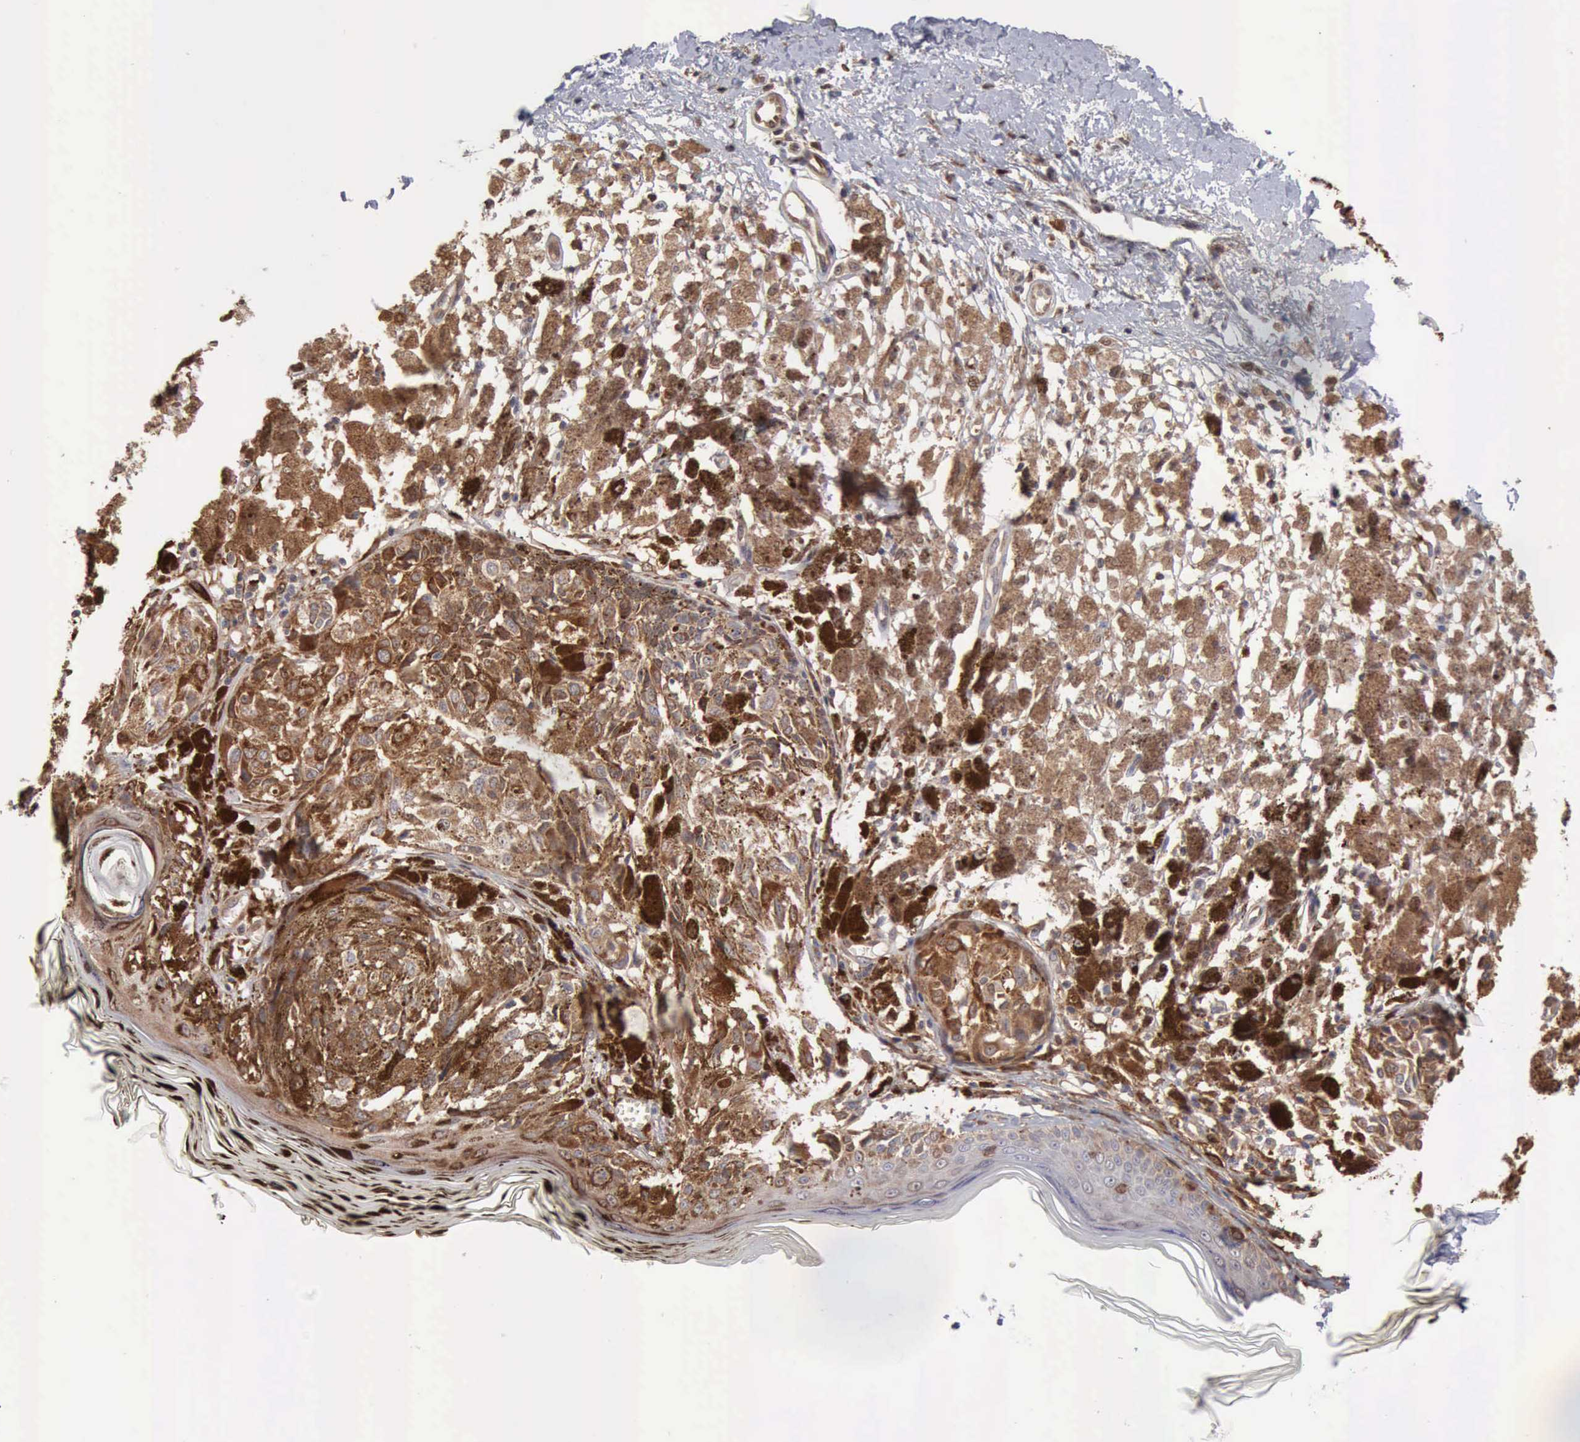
{"staining": {"intensity": "strong", "quantity": ">75%", "location": "cytoplasmic/membranous"}, "tissue": "melanoma", "cell_type": "Tumor cells", "image_type": "cancer", "snomed": [{"axis": "morphology", "description": "Malignant melanoma, NOS"}, {"axis": "topography", "description": "Skin"}], "caption": "Strong cytoplasmic/membranous expression is present in approximately >75% of tumor cells in malignant melanoma.", "gene": "APOL2", "patient": {"sex": "male", "age": 88}}